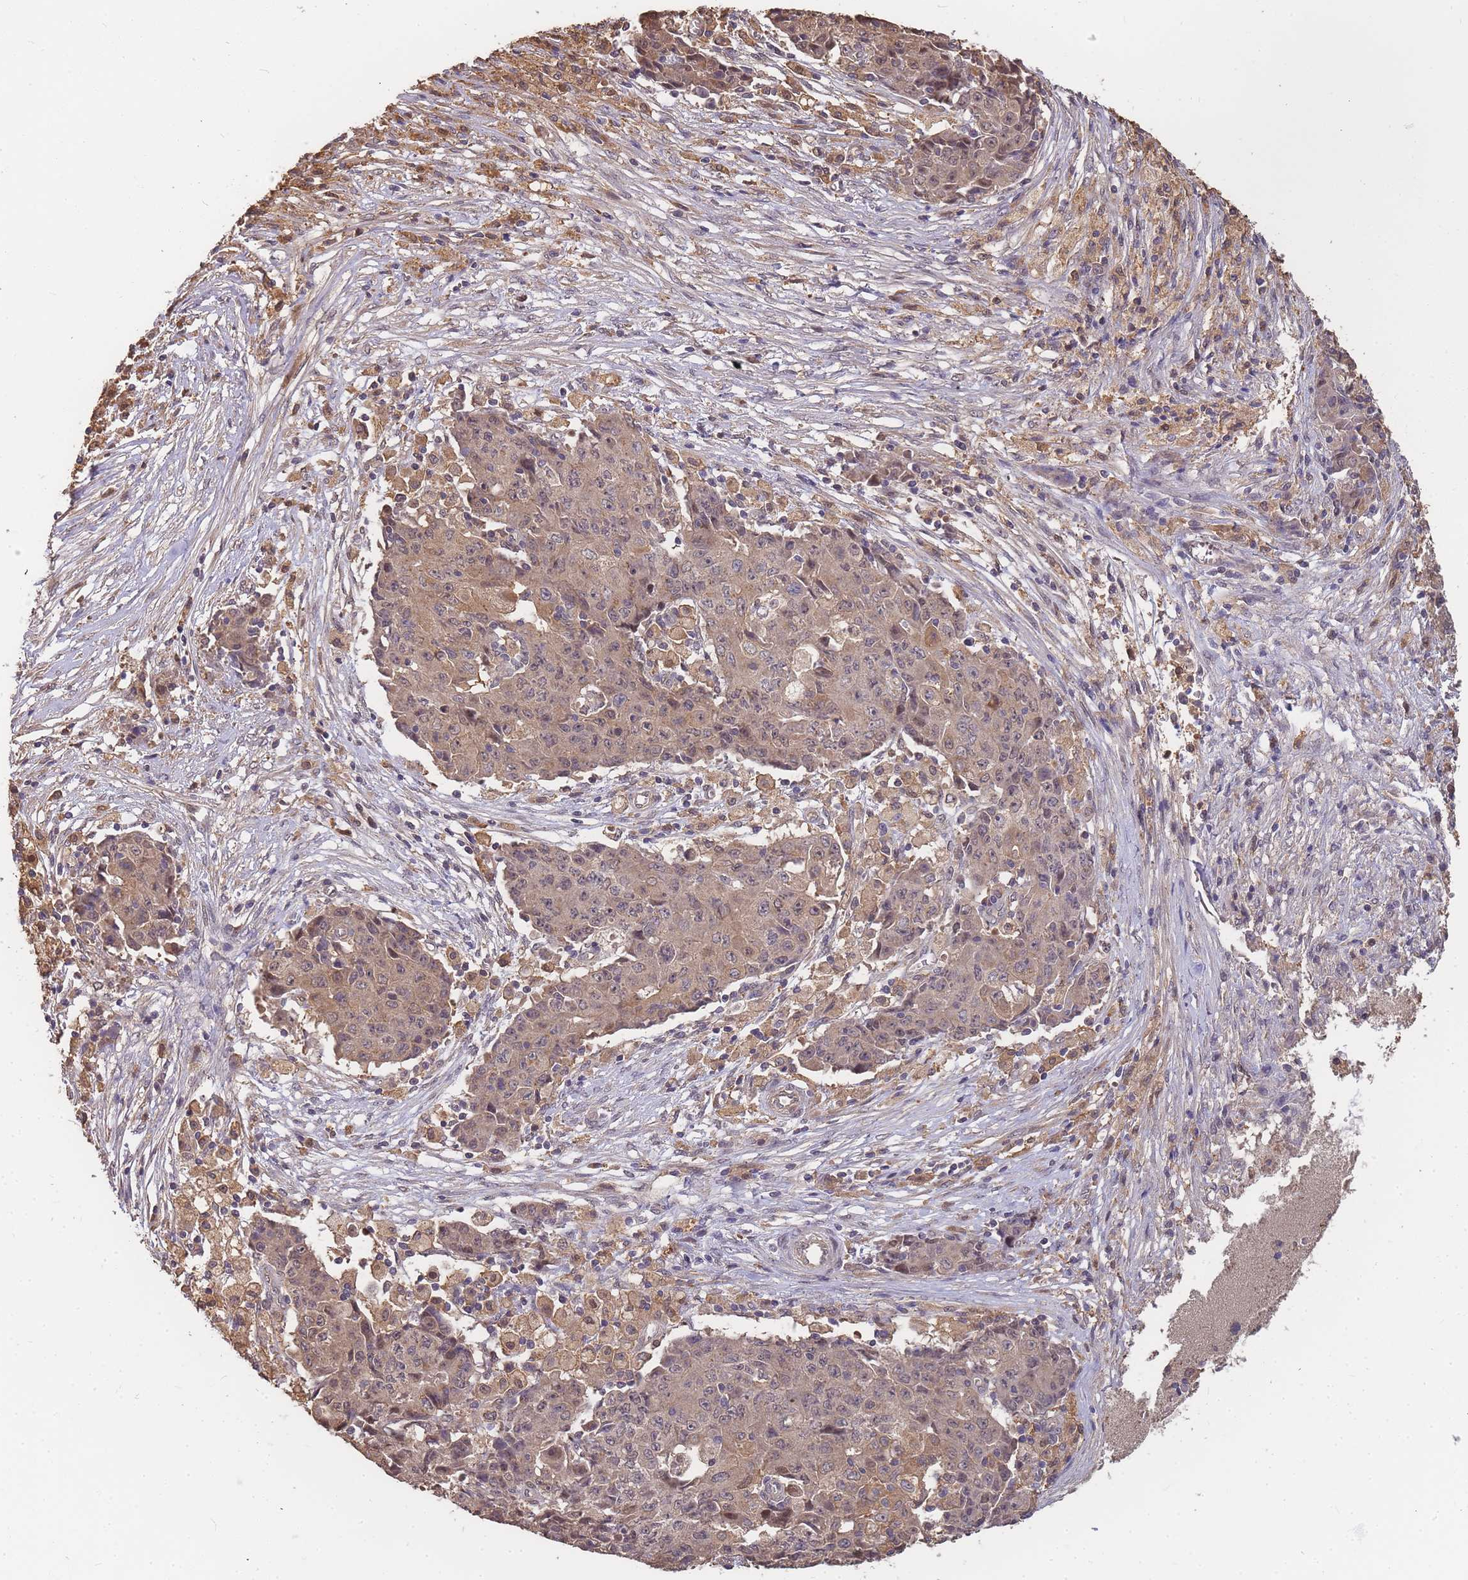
{"staining": {"intensity": "moderate", "quantity": "<25%", "location": "cytoplasmic/membranous"}, "tissue": "ovarian cancer", "cell_type": "Tumor cells", "image_type": "cancer", "snomed": [{"axis": "morphology", "description": "Carcinoma, endometroid"}, {"axis": "topography", "description": "Ovary"}], "caption": "Tumor cells display low levels of moderate cytoplasmic/membranous positivity in approximately <25% of cells in human ovarian cancer.", "gene": "CDKN2AIPNL", "patient": {"sex": "female", "age": 42}}